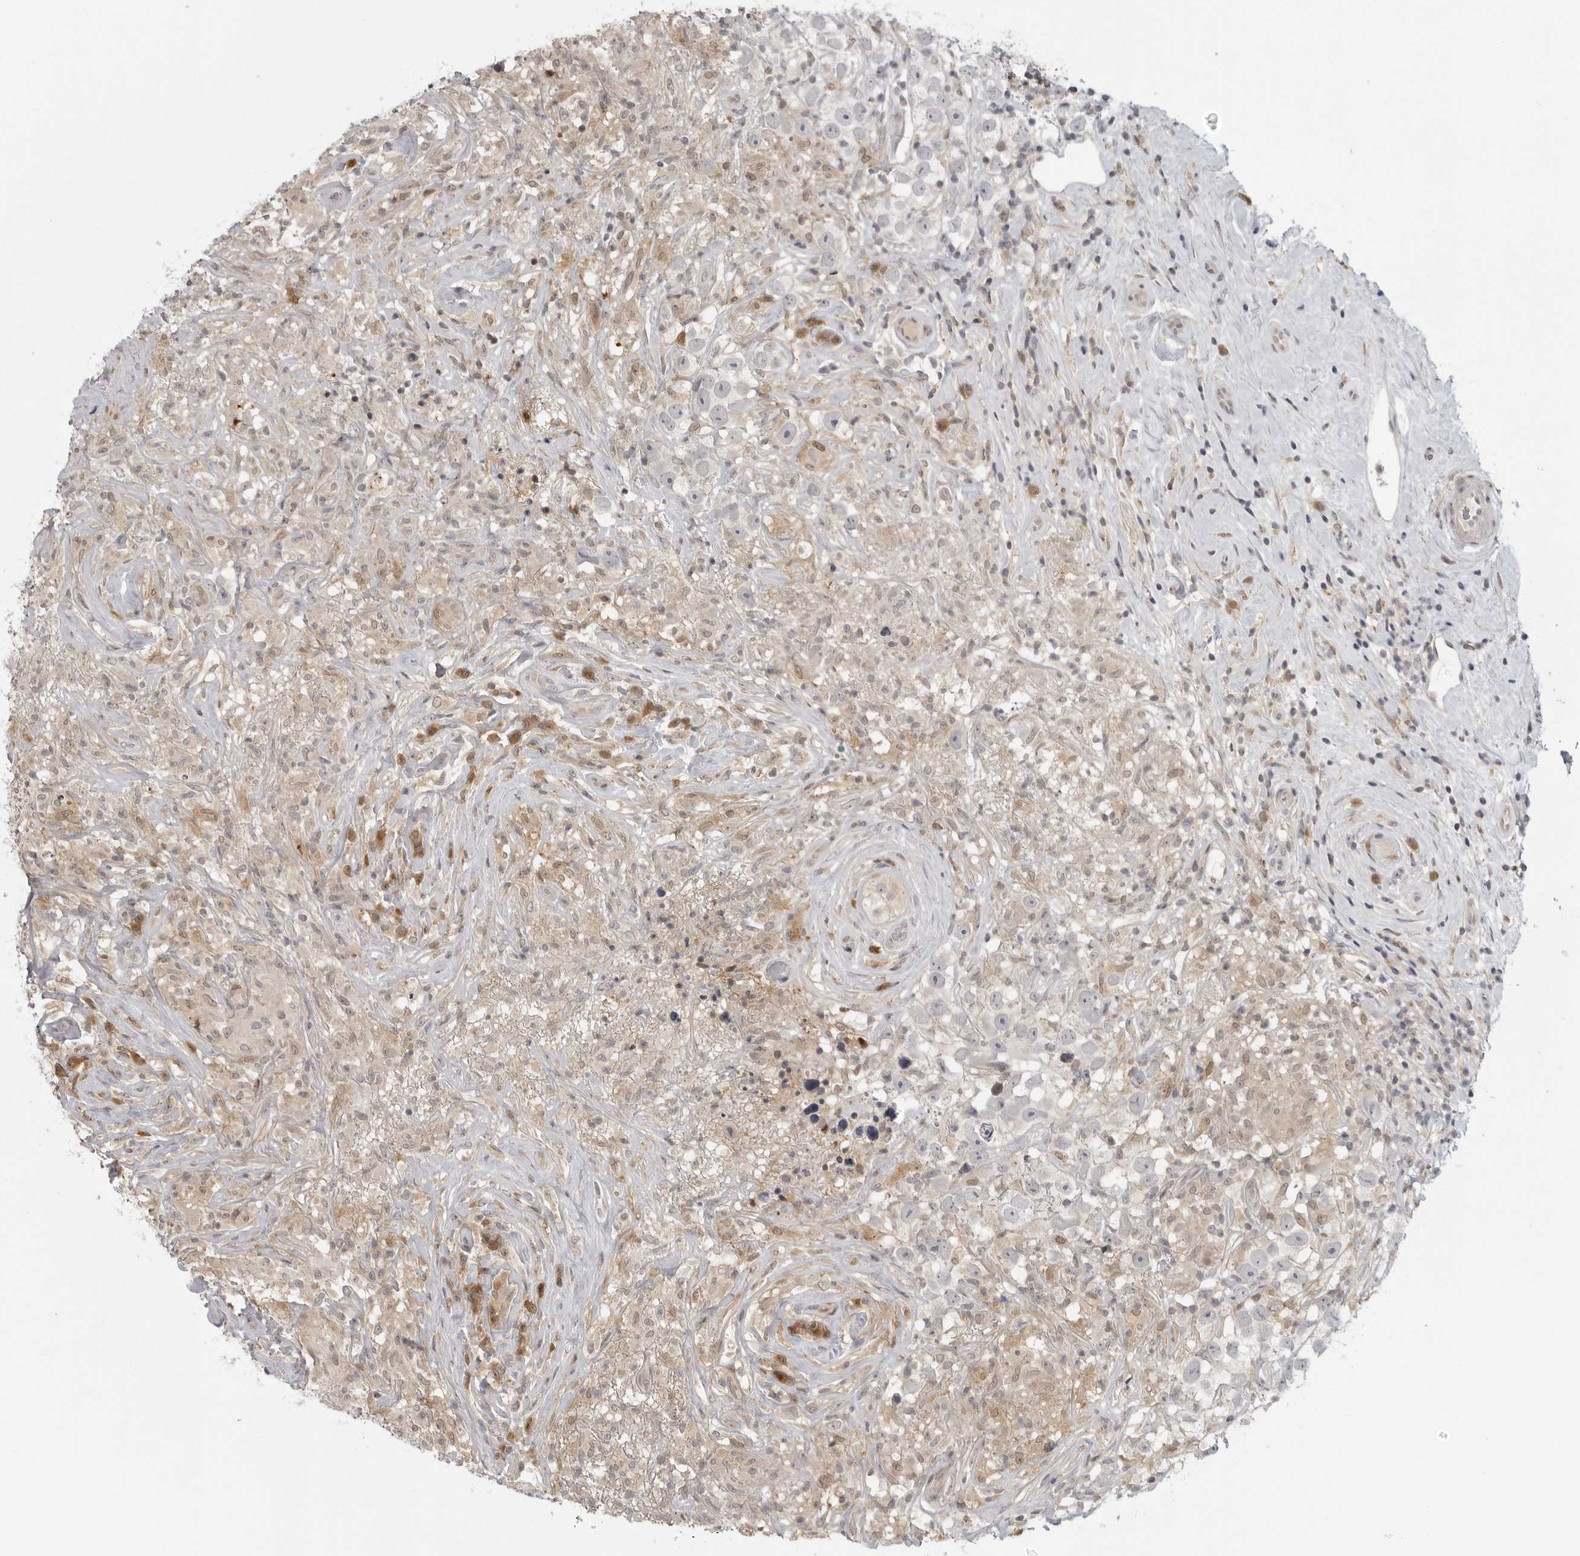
{"staining": {"intensity": "negative", "quantity": "none", "location": "none"}, "tissue": "testis cancer", "cell_type": "Tumor cells", "image_type": "cancer", "snomed": [{"axis": "morphology", "description": "Seminoma, NOS"}, {"axis": "topography", "description": "Testis"}], "caption": "An image of human testis cancer is negative for staining in tumor cells.", "gene": "CTIF", "patient": {"sex": "male", "age": 49}}